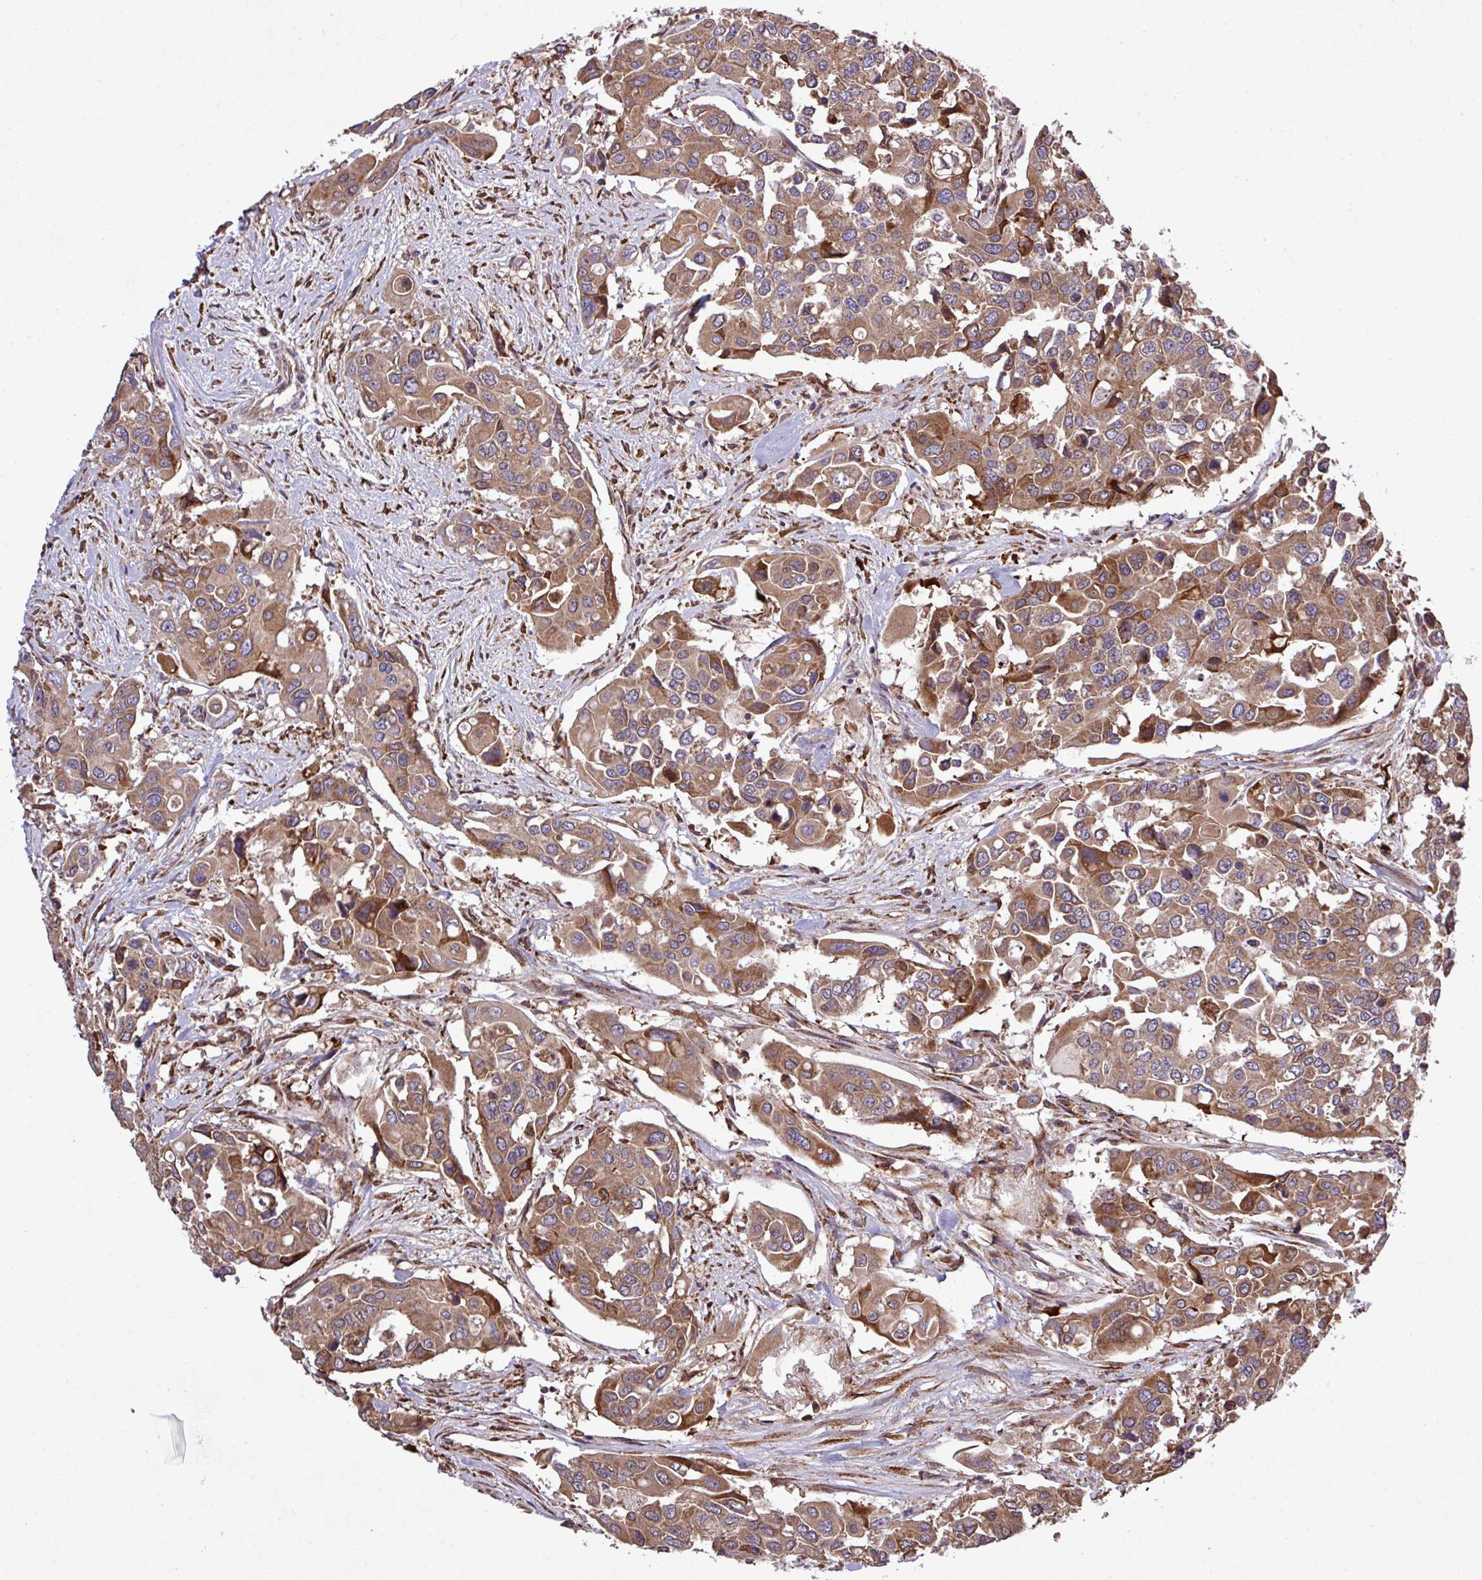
{"staining": {"intensity": "moderate", "quantity": ">75%", "location": "cytoplasmic/membranous"}, "tissue": "colorectal cancer", "cell_type": "Tumor cells", "image_type": "cancer", "snomed": [{"axis": "morphology", "description": "Adenocarcinoma, NOS"}, {"axis": "topography", "description": "Colon"}], "caption": "The histopathology image exhibits a brown stain indicating the presence of a protein in the cytoplasmic/membranous of tumor cells in colorectal adenocarcinoma. Nuclei are stained in blue.", "gene": "MEGF6", "patient": {"sex": "male", "age": 77}}